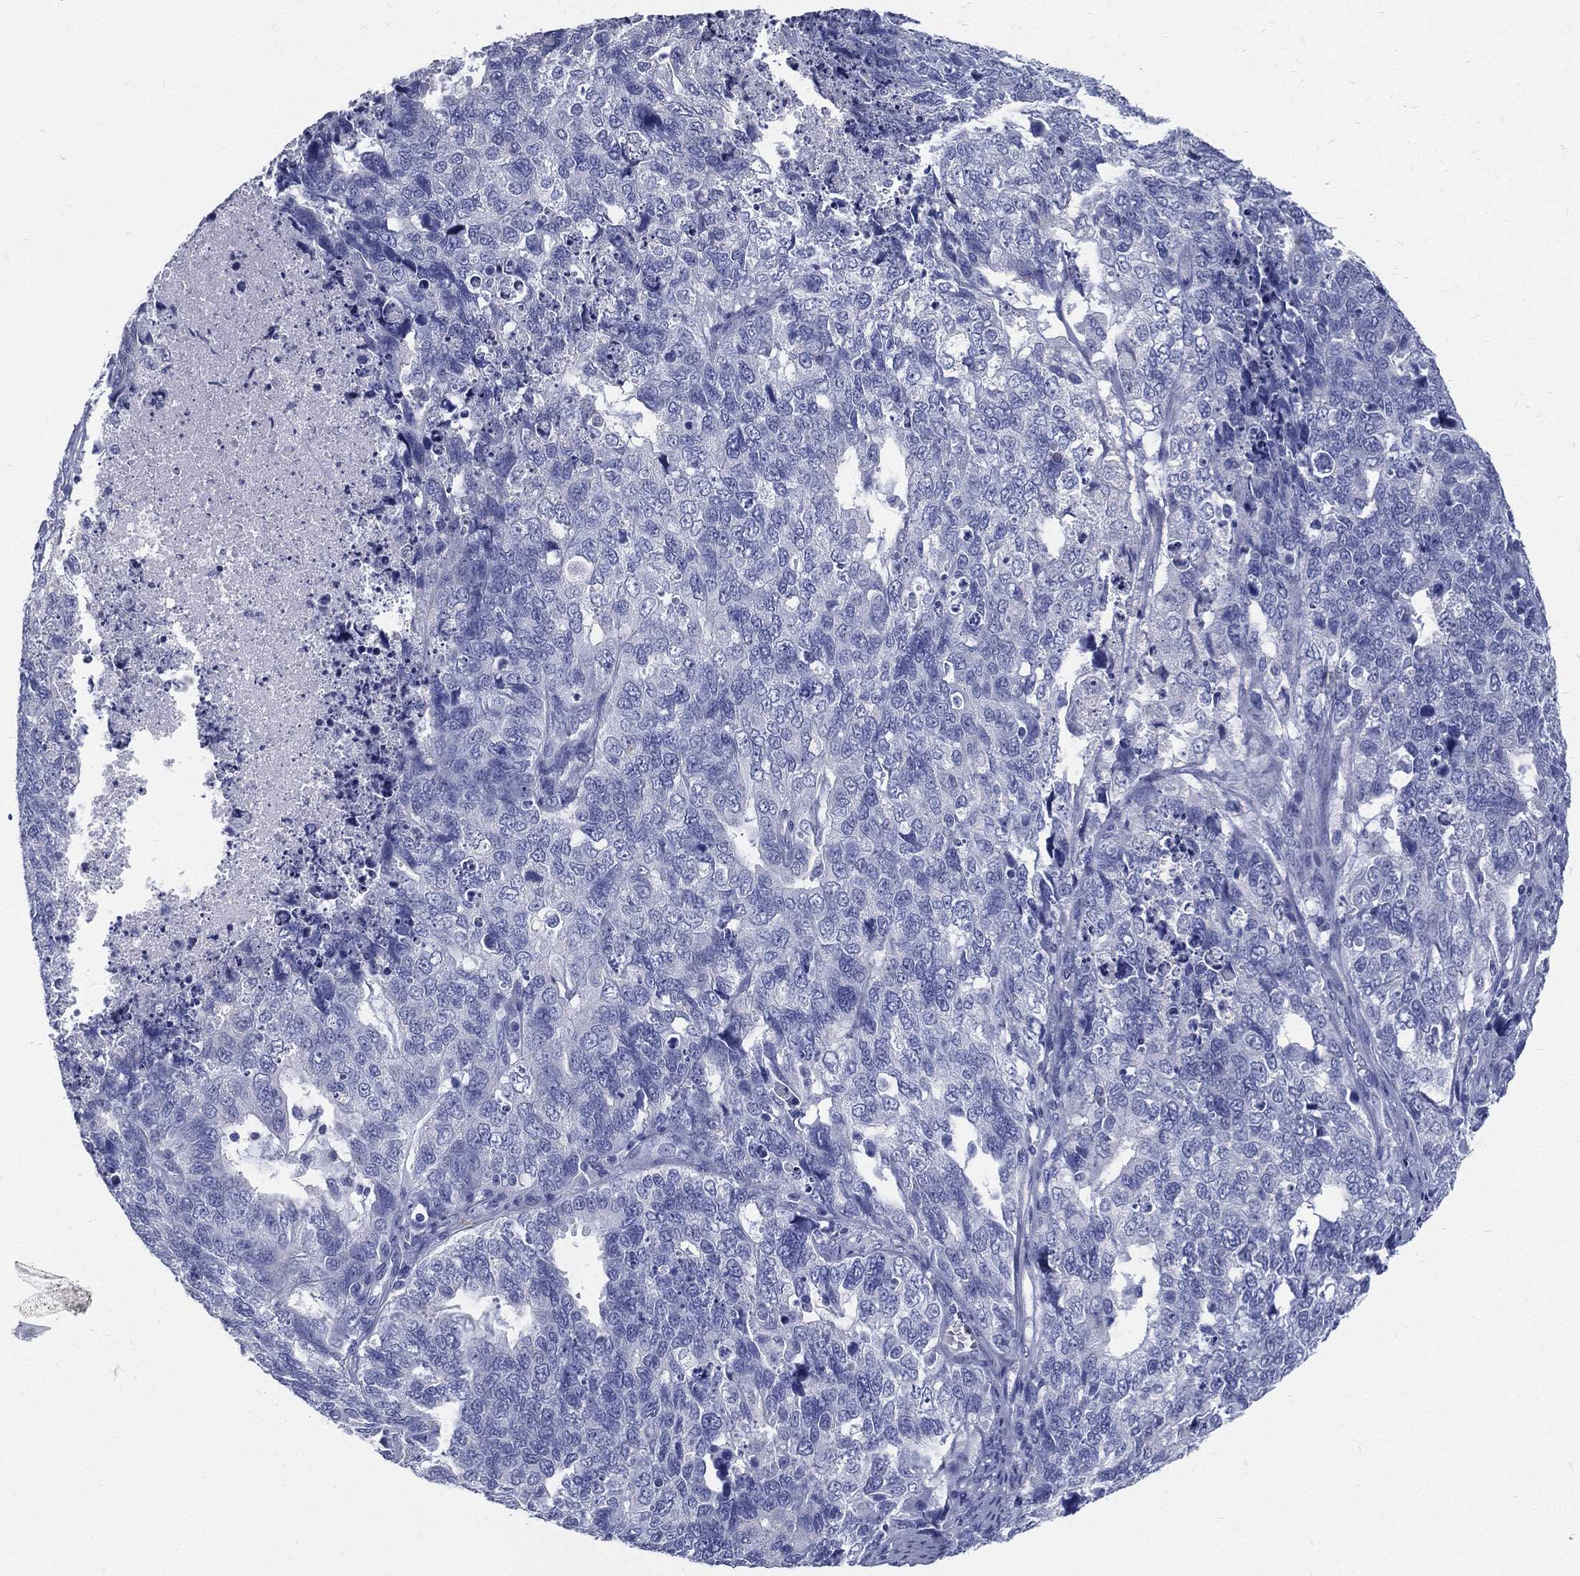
{"staining": {"intensity": "negative", "quantity": "none", "location": "none"}, "tissue": "cervical cancer", "cell_type": "Tumor cells", "image_type": "cancer", "snomed": [{"axis": "morphology", "description": "Squamous cell carcinoma, NOS"}, {"axis": "topography", "description": "Cervix"}], "caption": "The IHC micrograph has no significant expression in tumor cells of squamous cell carcinoma (cervical) tissue.", "gene": "RSPH4A", "patient": {"sex": "female", "age": 63}}